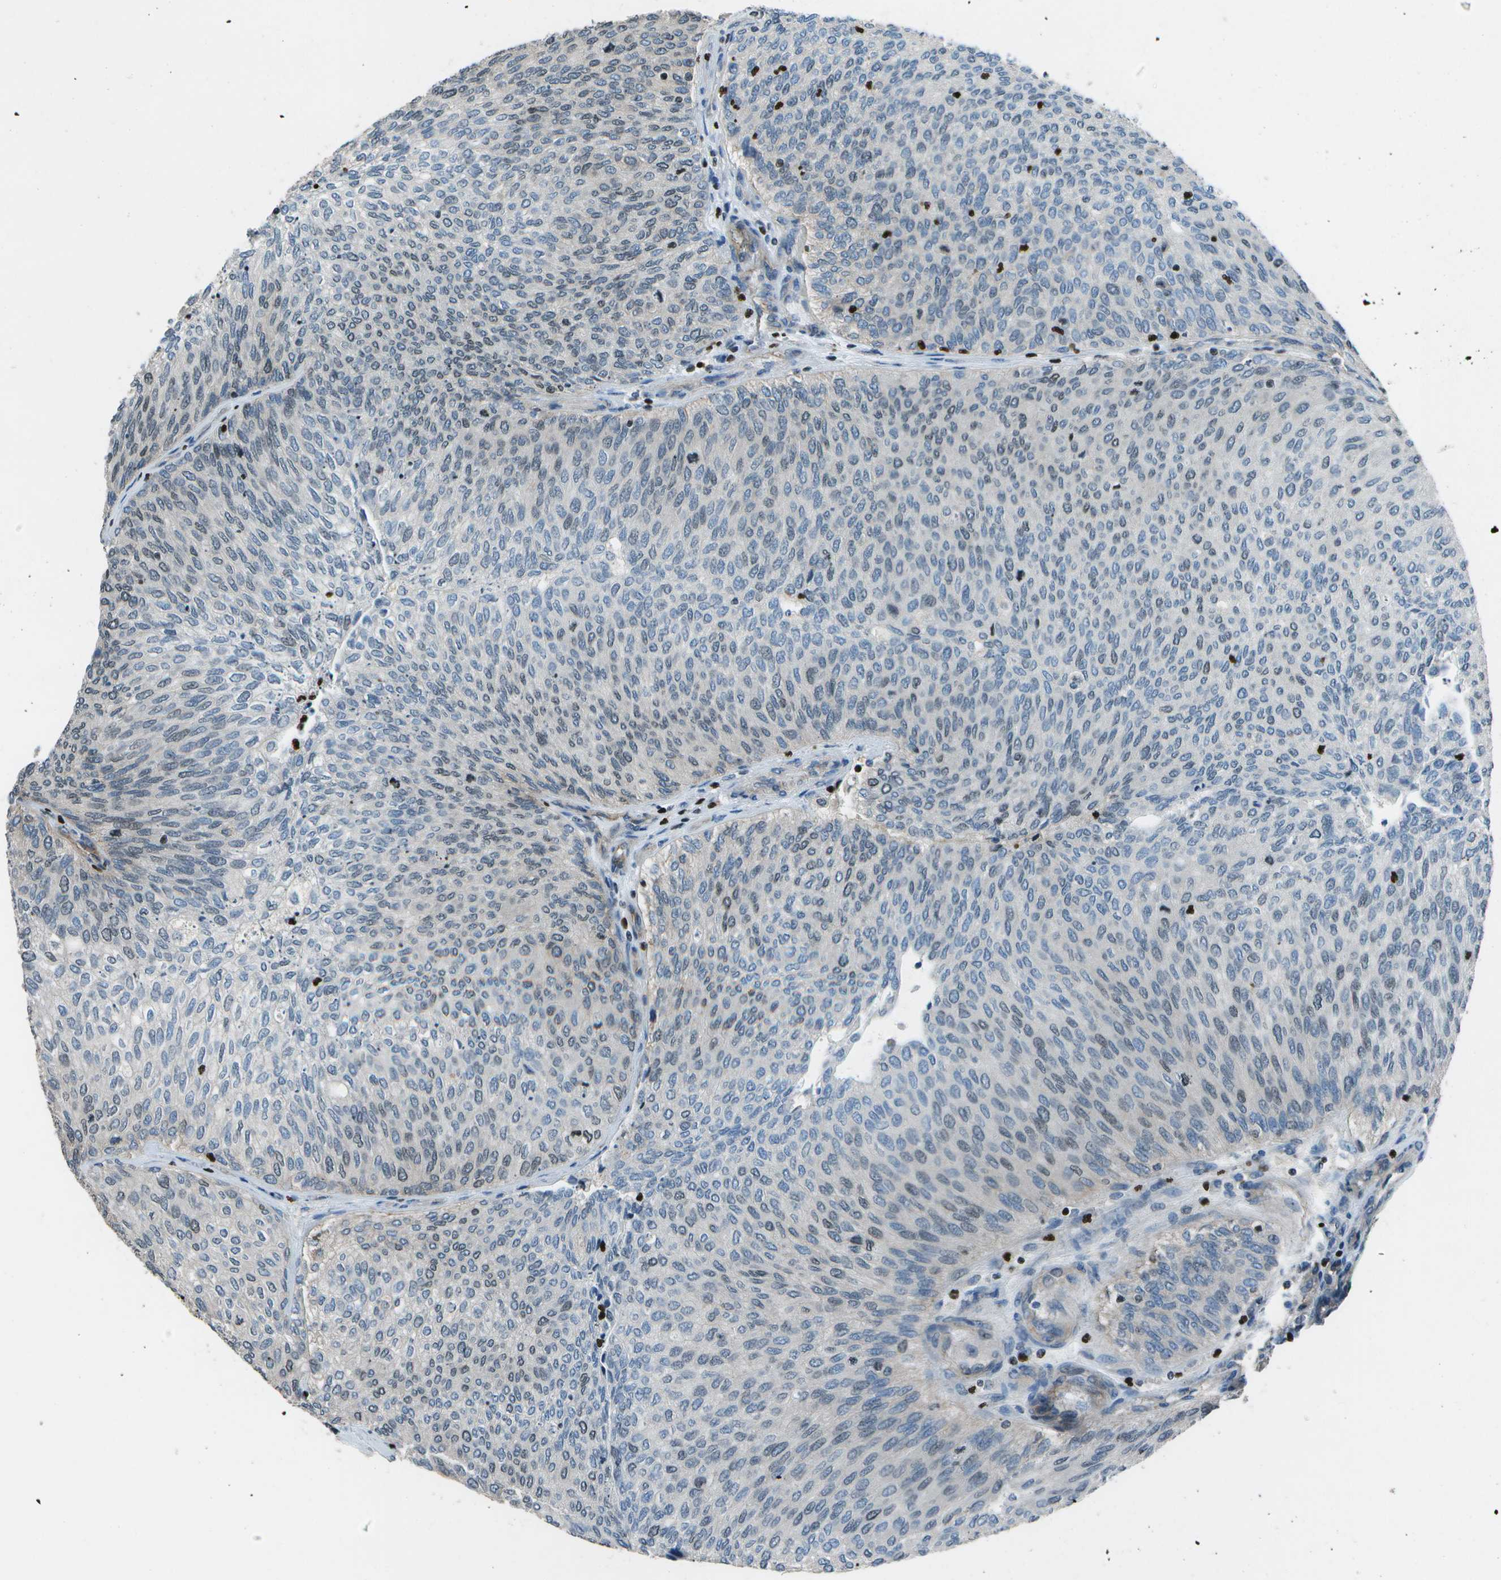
{"staining": {"intensity": "weak", "quantity": "<25%", "location": "nuclear"}, "tissue": "urothelial cancer", "cell_type": "Tumor cells", "image_type": "cancer", "snomed": [{"axis": "morphology", "description": "Urothelial carcinoma, Low grade"}, {"axis": "topography", "description": "Urinary bladder"}], "caption": "This is an immunohistochemistry (IHC) photomicrograph of human urothelial cancer. There is no staining in tumor cells.", "gene": "PDLIM1", "patient": {"sex": "female", "age": 79}}